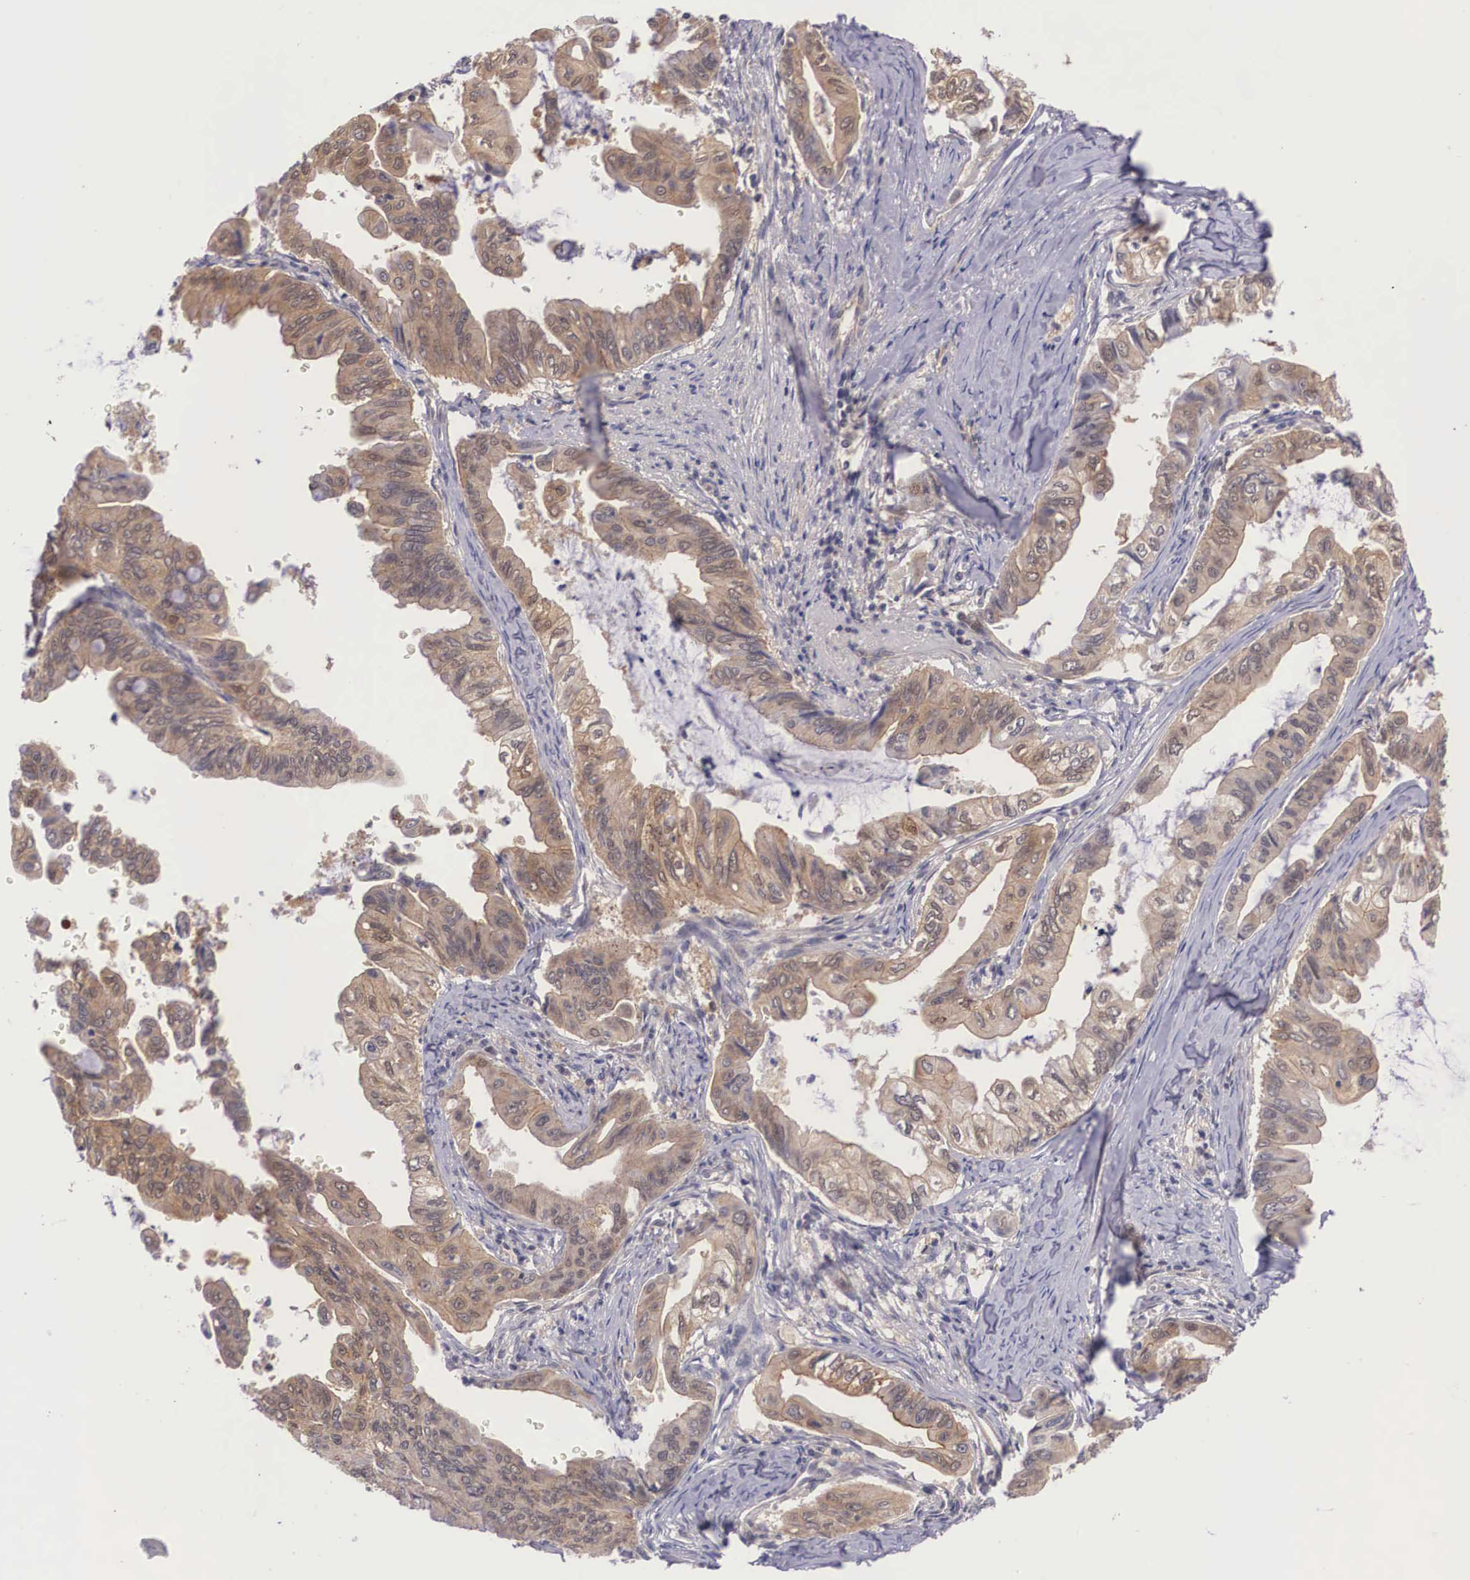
{"staining": {"intensity": "moderate", "quantity": ">75%", "location": "cytoplasmic/membranous"}, "tissue": "stomach cancer", "cell_type": "Tumor cells", "image_type": "cancer", "snomed": [{"axis": "morphology", "description": "Adenocarcinoma, NOS"}, {"axis": "topography", "description": "Stomach, upper"}], "caption": "Moderate cytoplasmic/membranous staining for a protein is appreciated in about >75% of tumor cells of adenocarcinoma (stomach) using IHC.", "gene": "IGBP1", "patient": {"sex": "male", "age": 80}}